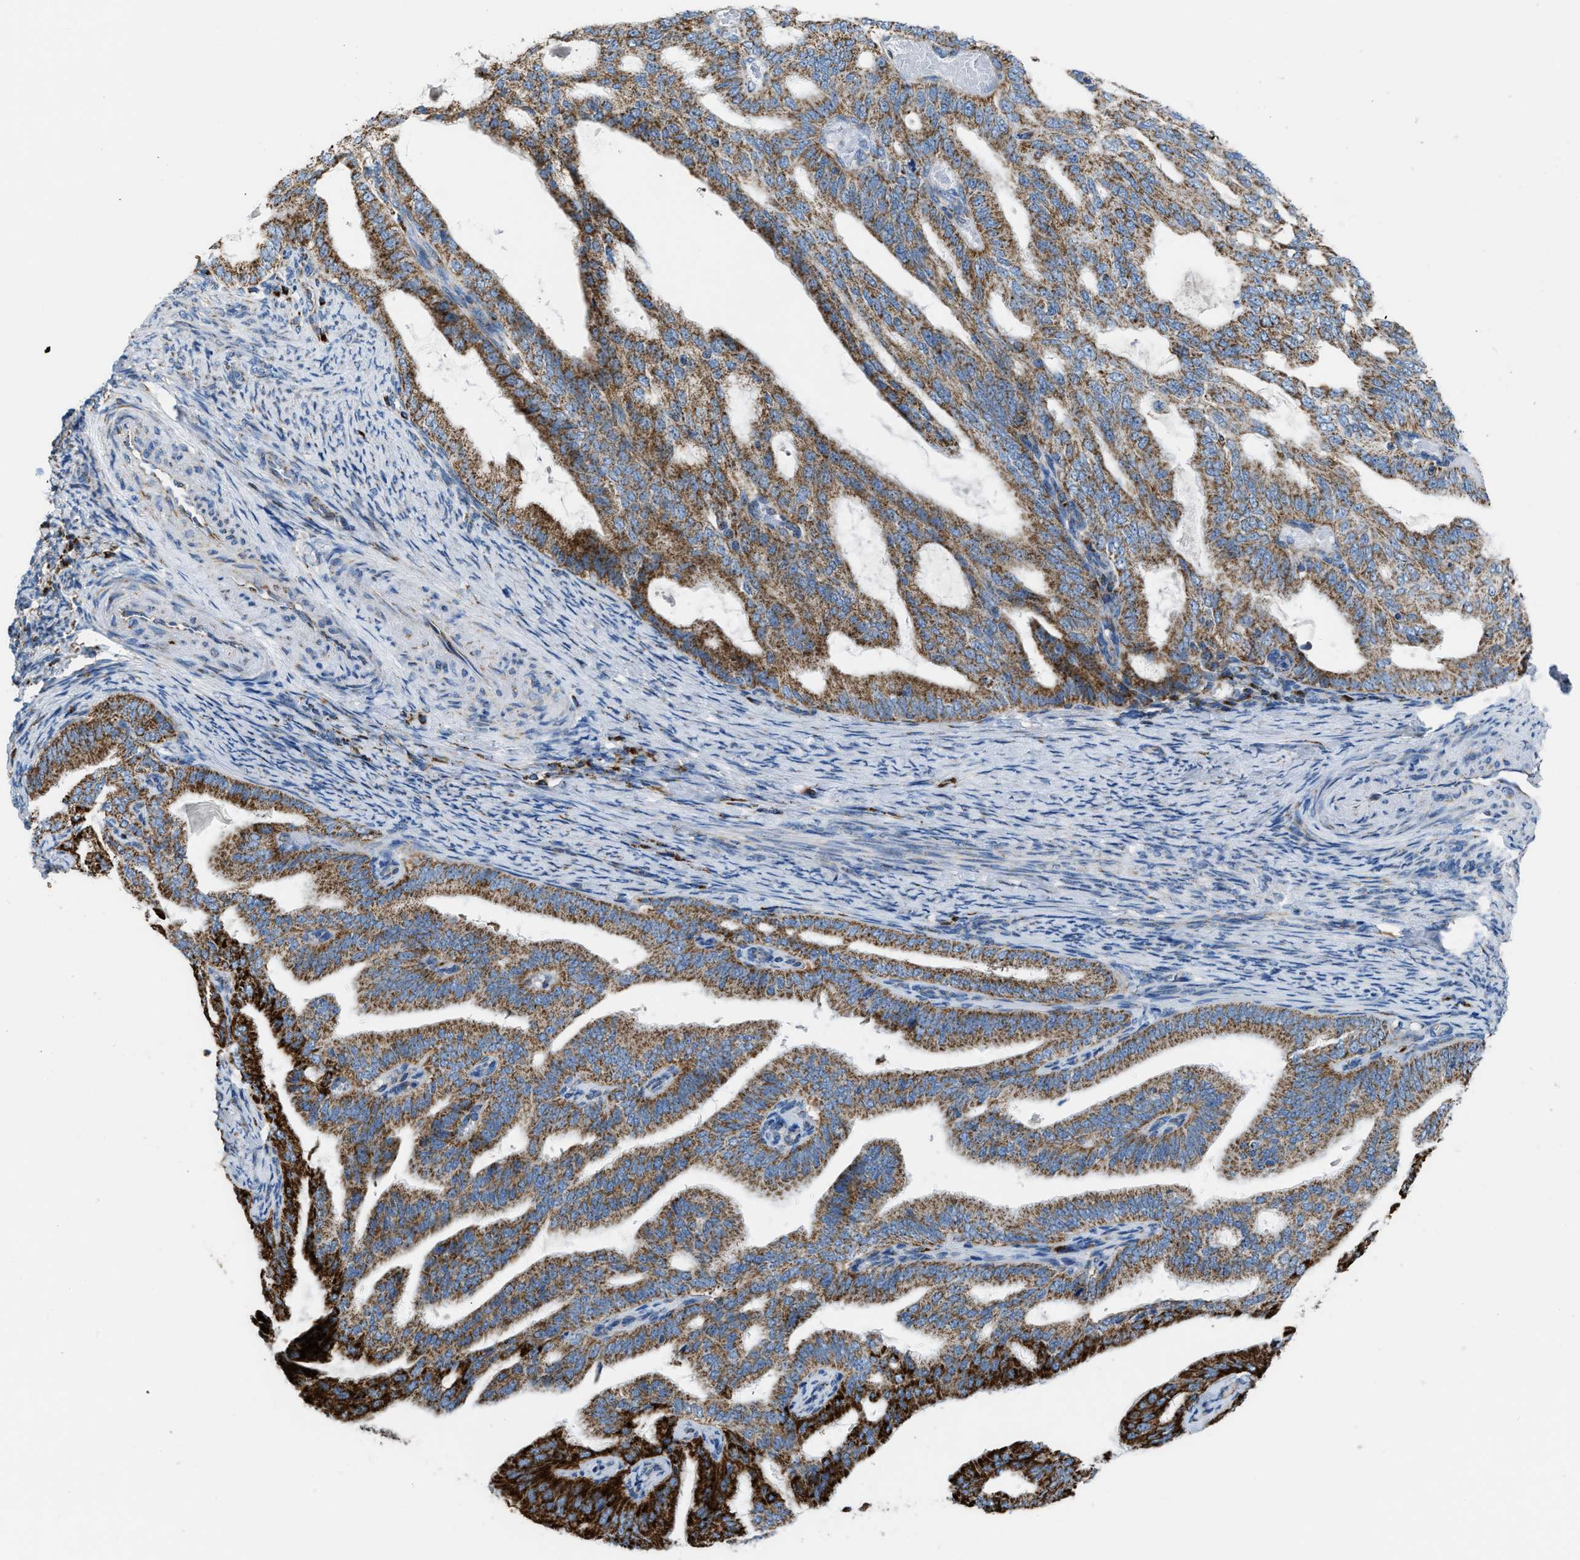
{"staining": {"intensity": "strong", "quantity": ">75%", "location": "cytoplasmic/membranous"}, "tissue": "endometrial cancer", "cell_type": "Tumor cells", "image_type": "cancer", "snomed": [{"axis": "morphology", "description": "Adenocarcinoma, NOS"}, {"axis": "topography", "description": "Endometrium"}], "caption": "Immunohistochemical staining of adenocarcinoma (endometrial) reveals high levels of strong cytoplasmic/membranous protein positivity in about >75% of tumor cells. (IHC, brightfield microscopy, high magnification).", "gene": "ETFB", "patient": {"sex": "female", "age": 58}}